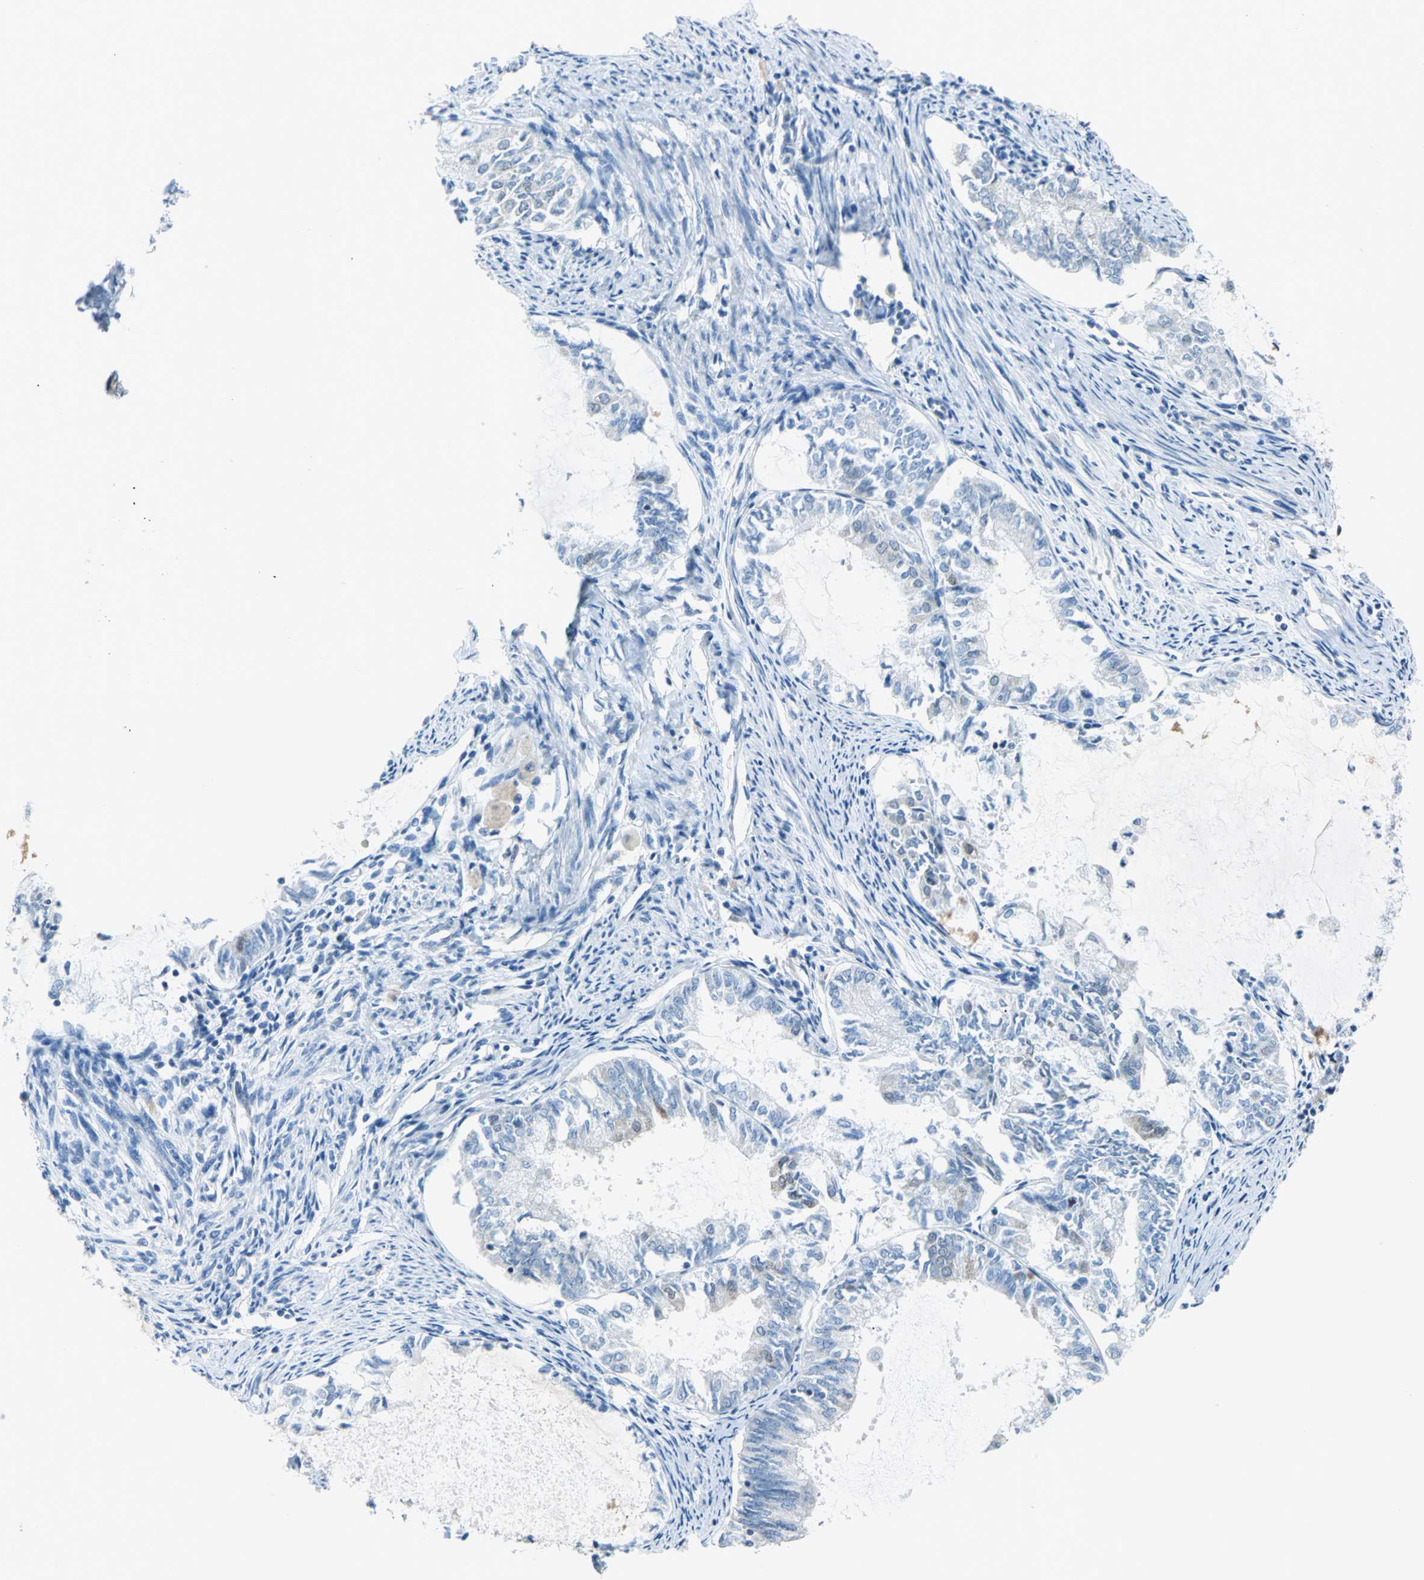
{"staining": {"intensity": "negative", "quantity": "none", "location": "none"}, "tissue": "endometrial cancer", "cell_type": "Tumor cells", "image_type": "cancer", "snomed": [{"axis": "morphology", "description": "Adenocarcinoma, NOS"}, {"axis": "topography", "description": "Endometrium"}], "caption": "Immunohistochemistry micrograph of neoplastic tissue: human endometrial cancer (adenocarcinoma) stained with DAB demonstrates no significant protein staining in tumor cells.", "gene": "PIN1", "patient": {"sex": "female", "age": 86}}